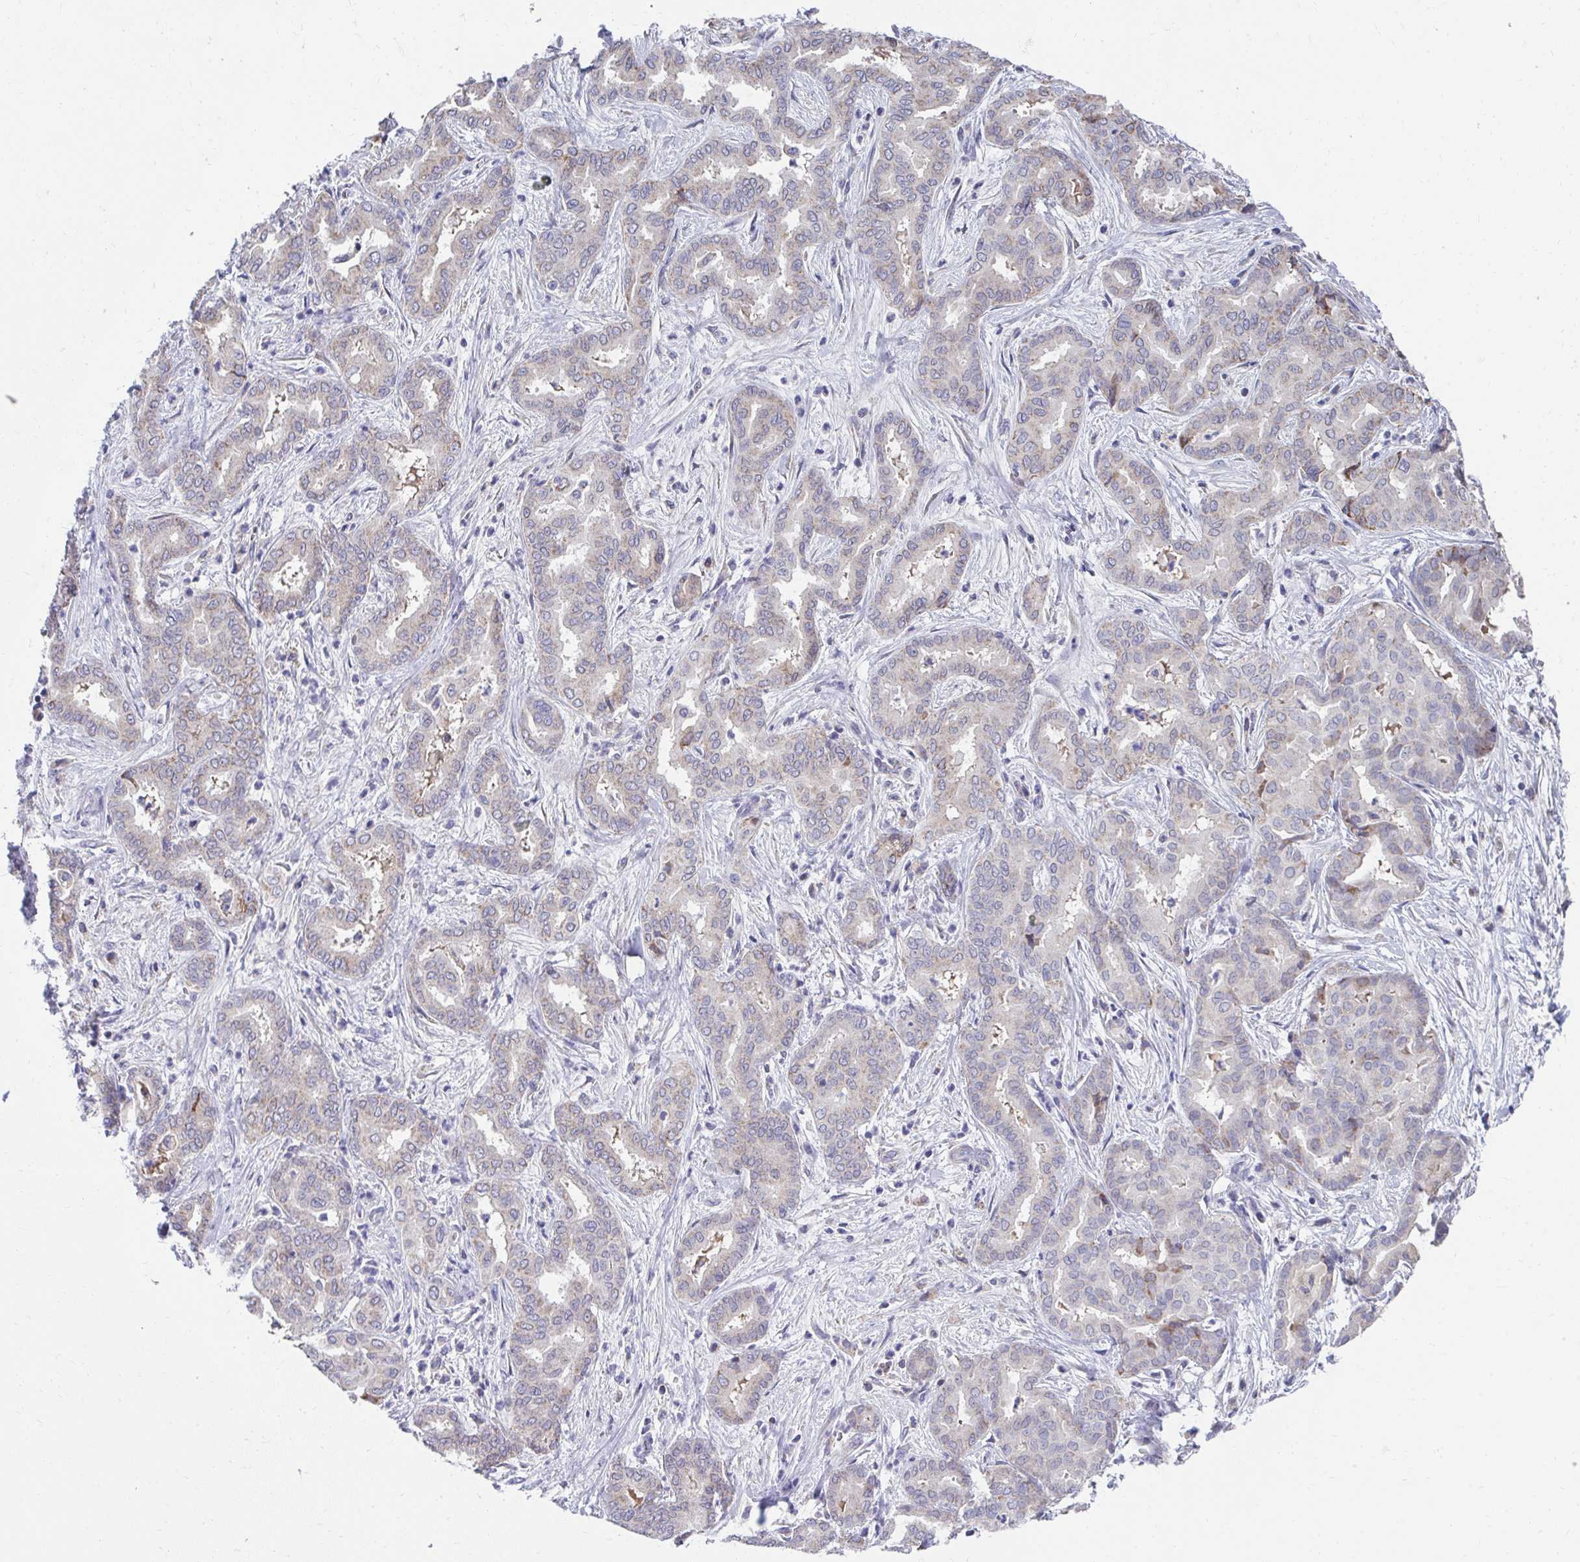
{"staining": {"intensity": "negative", "quantity": "none", "location": "none"}, "tissue": "liver cancer", "cell_type": "Tumor cells", "image_type": "cancer", "snomed": [{"axis": "morphology", "description": "Cholangiocarcinoma"}, {"axis": "topography", "description": "Liver"}], "caption": "A histopathology image of liver cancer (cholangiocarcinoma) stained for a protein shows no brown staining in tumor cells.", "gene": "PRRG3", "patient": {"sex": "female", "age": 64}}